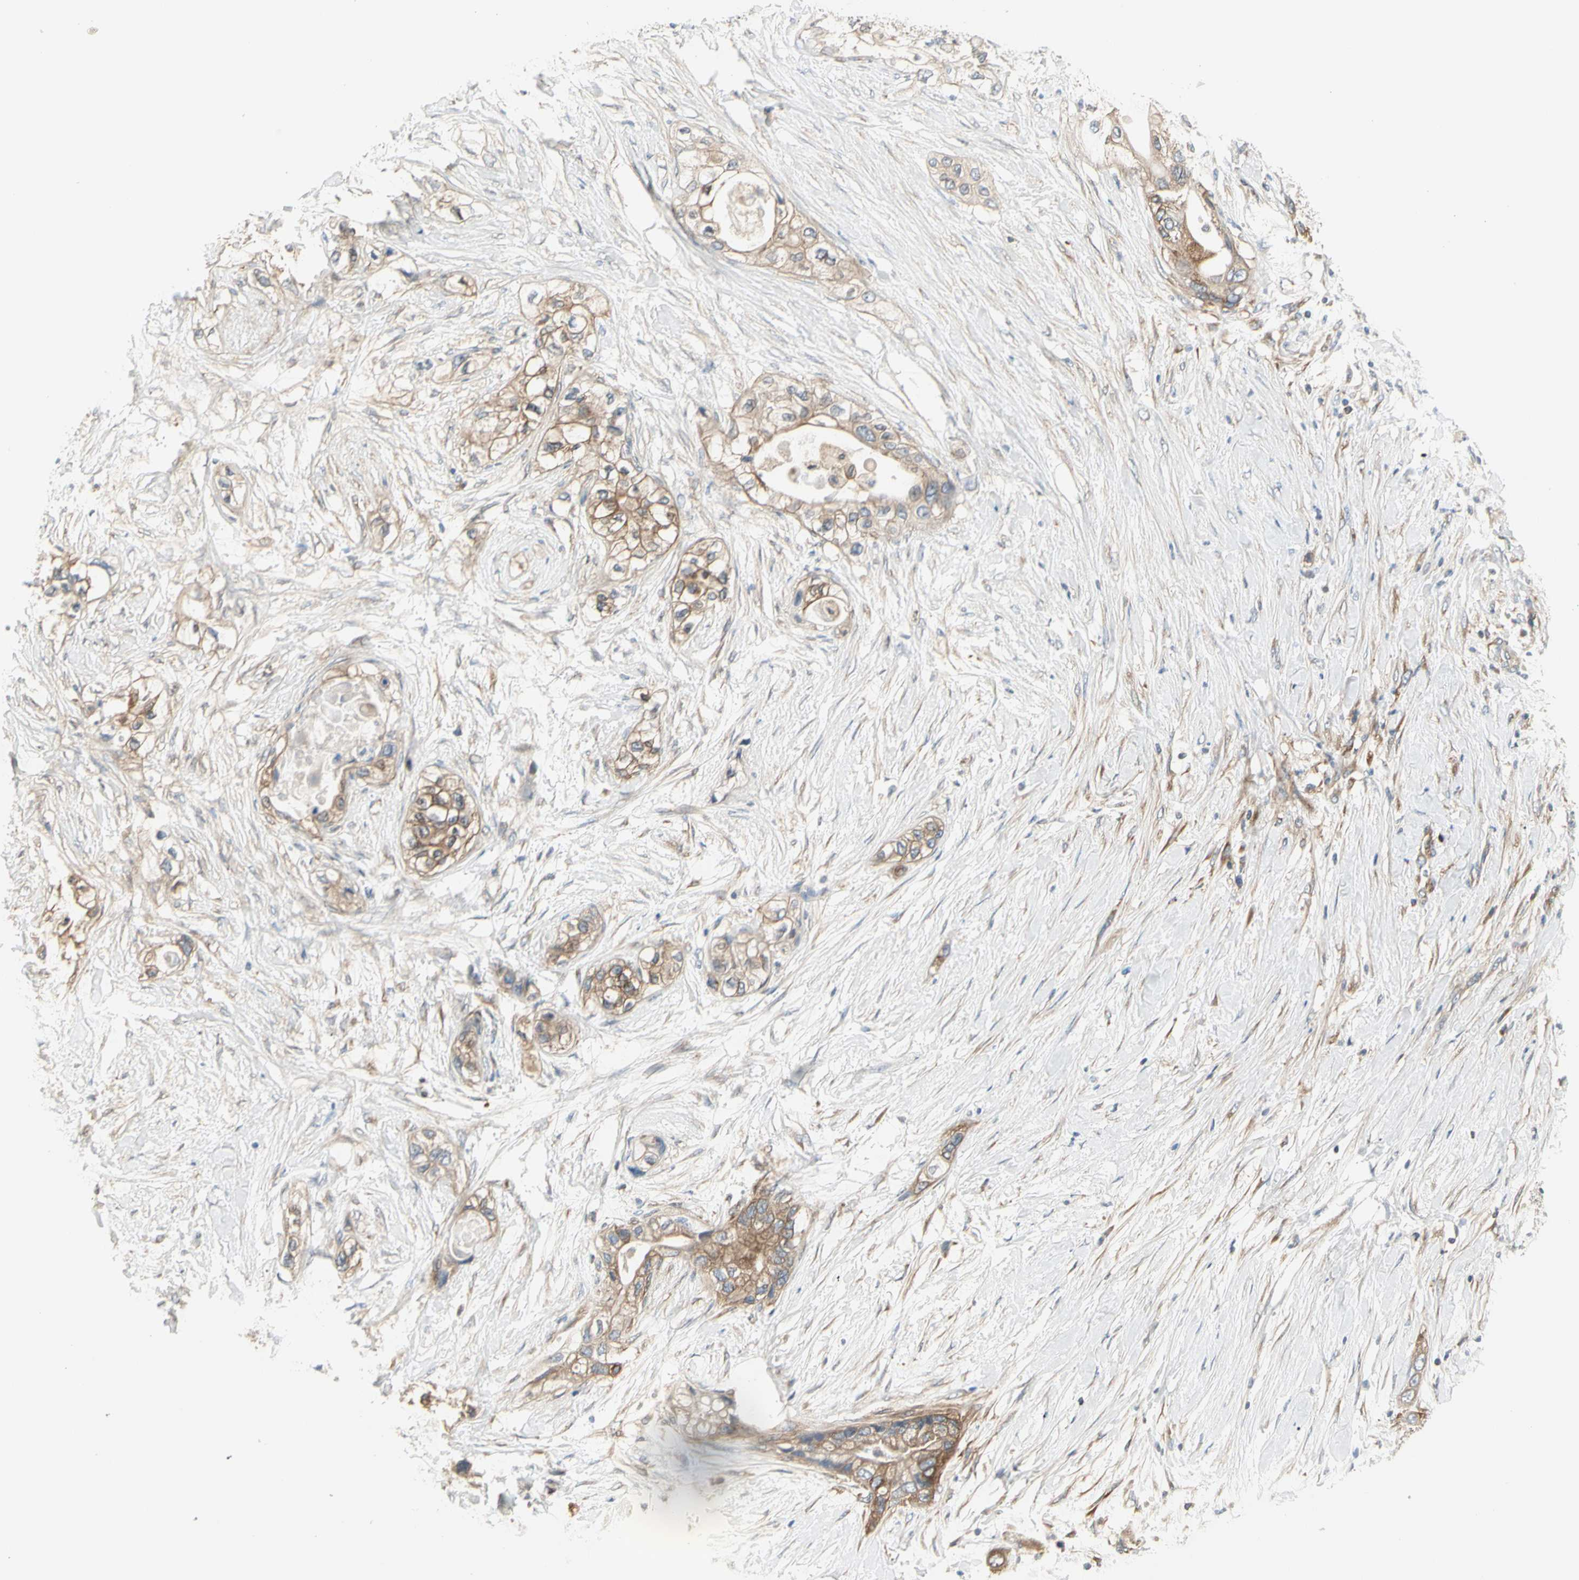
{"staining": {"intensity": "moderate", "quantity": ">75%", "location": "cytoplasmic/membranous"}, "tissue": "pancreatic cancer", "cell_type": "Tumor cells", "image_type": "cancer", "snomed": [{"axis": "morphology", "description": "Adenocarcinoma, NOS"}, {"axis": "topography", "description": "Pancreas"}], "caption": "A high-resolution photomicrograph shows IHC staining of pancreatic cancer, which reveals moderate cytoplasmic/membranous staining in about >75% of tumor cells. The staining was performed using DAB (3,3'-diaminobenzidine) to visualize the protein expression in brown, while the nuclei were stained in blue with hematoxylin (Magnification: 20x).", "gene": "NFKB2", "patient": {"sex": "female", "age": 70}}